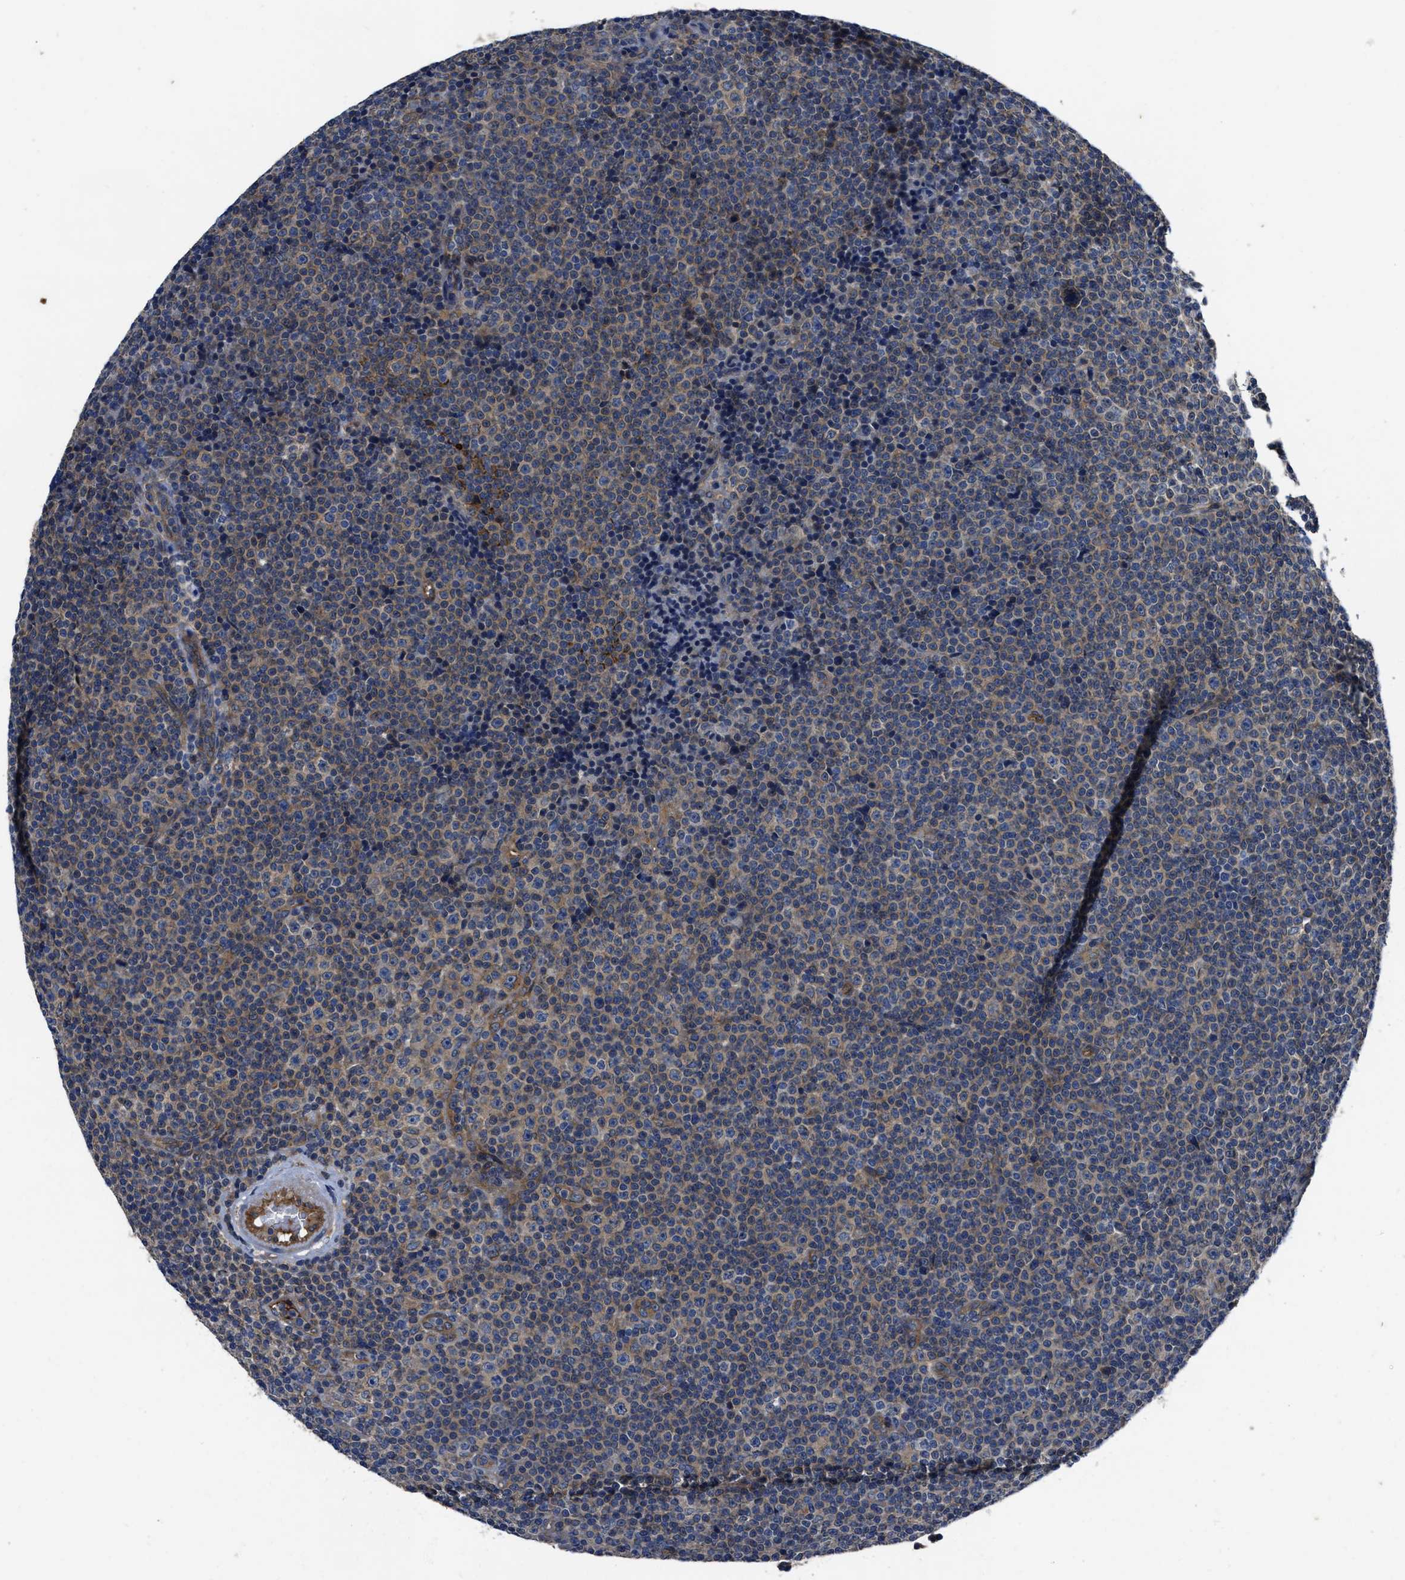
{"staining": {"intensity": "negative", "quantity": "none", "location": "none"}, "tissue": "lymphoma", "cell_type": "Tumor cells", "image_type": "cancer", "snomed": [{"axis": "morphology", "description": "Malignant lymphoma, non-Hodgkin's type, Low grade"}, {"axis": "topography", "description": "Lymph node"}], "caption": "An image of low-grade malignant lymphoma, non-Hodgkin's type stained for a protein exhibits no brown staining in tumor cells.", "gene": "ERC1", "patient": {"sex": "female", "age": 67}}